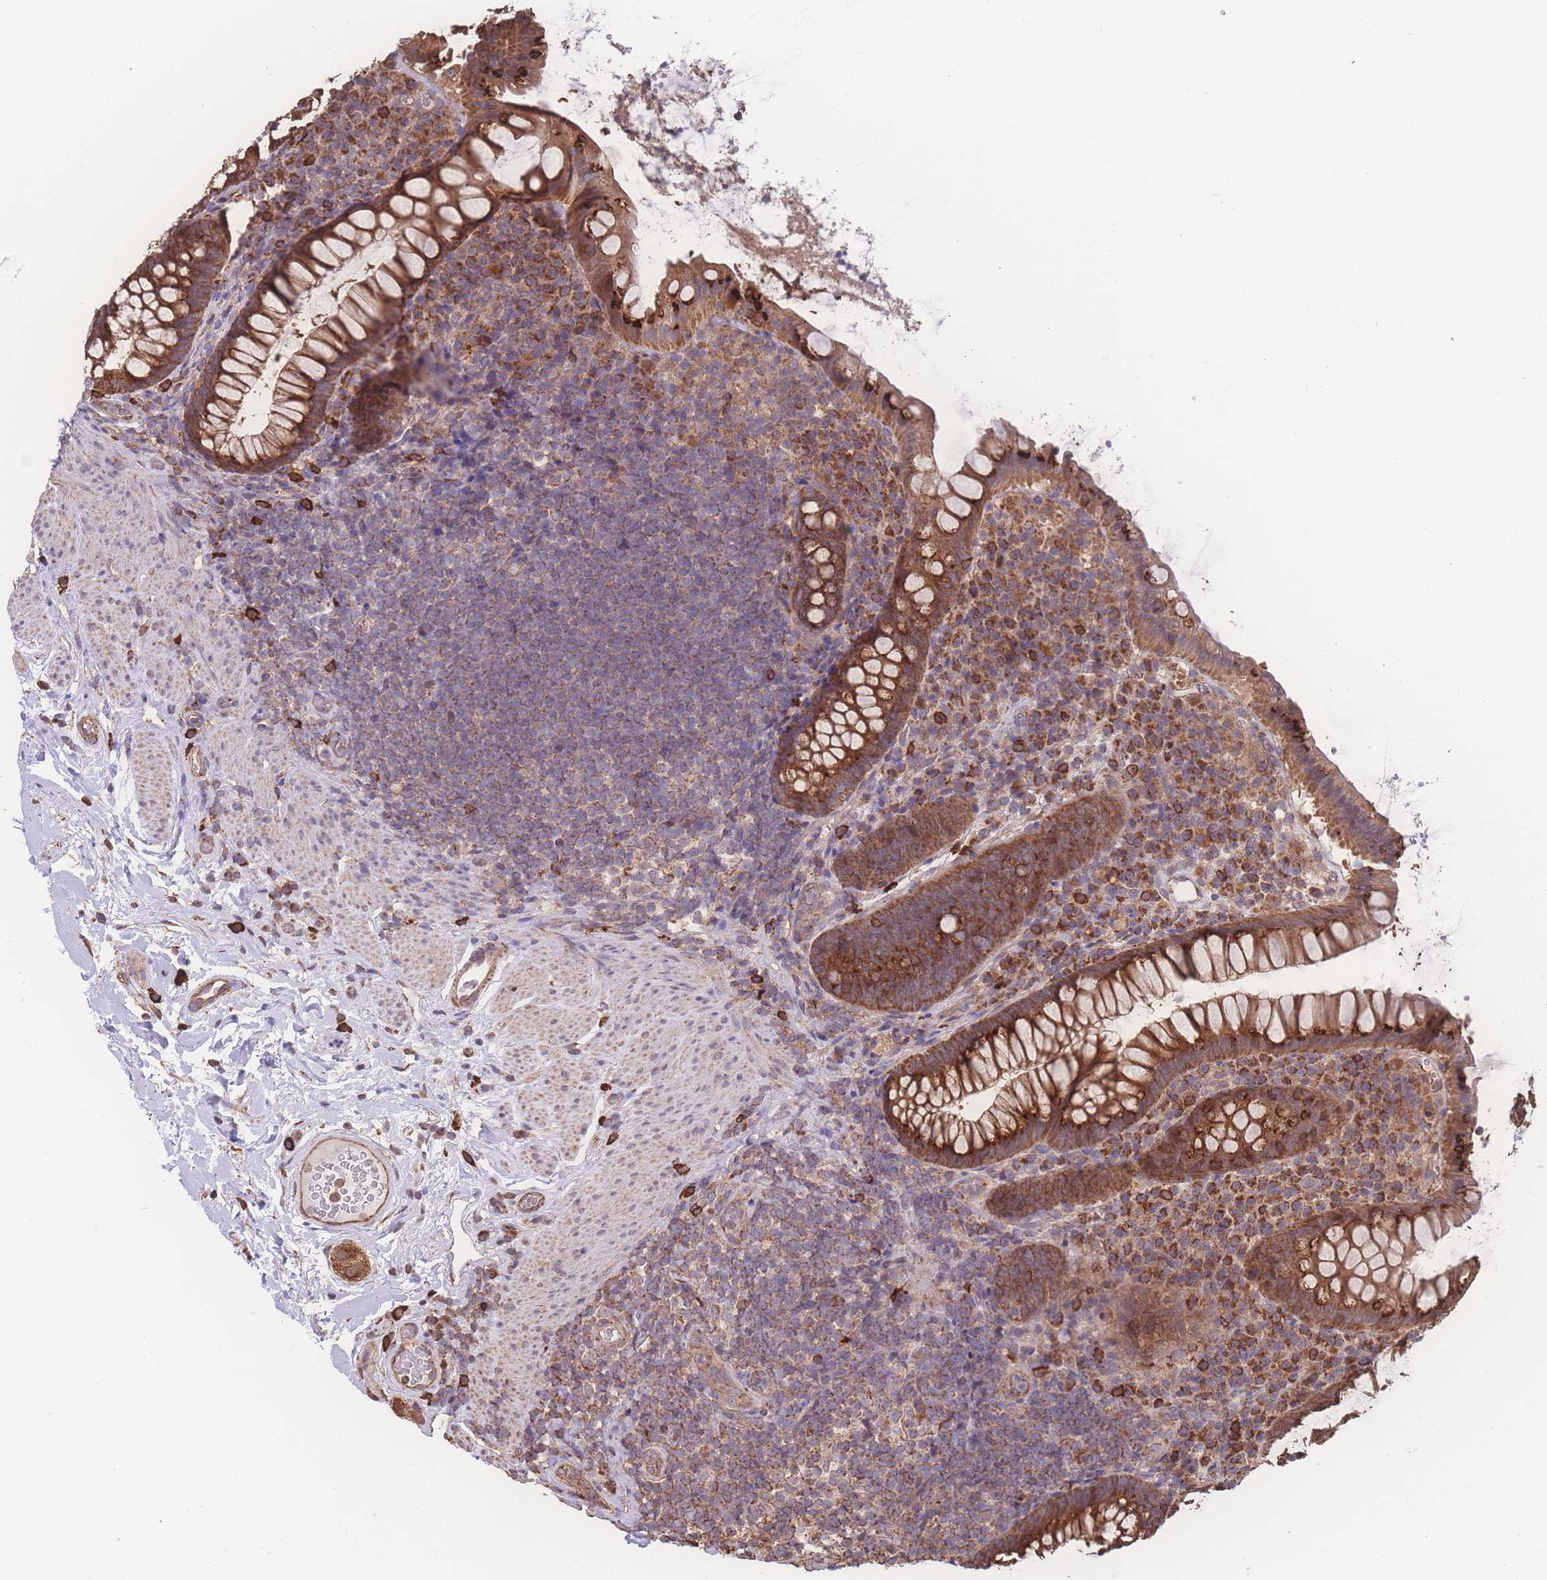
{"staining": {"intensity": "strong", "quantity": ">75%", "location": "cytoplasmic/membranous"}, "tissue": "rectum", "cell_type": "Glandular cells", "image_type": "normal", "snomed": [{"axis": "morphology", "description": "Normal tissue, NOS"}, {"axis": "topography", "description": "Rectum"}, {"axis": "topography", "description": "Peripheral nerve tissue"}], "caption": "This micrograph exhibits normal rectum stained with immunohistochemistry (IHC) to label a protein in brown. The cytoplasmic/membranous of glandular cells show strong positivity for the protein. Nuclei are counter-stained blue.", "gene": "SGSM3", "patient": {"sex": "female", "age": 69}}